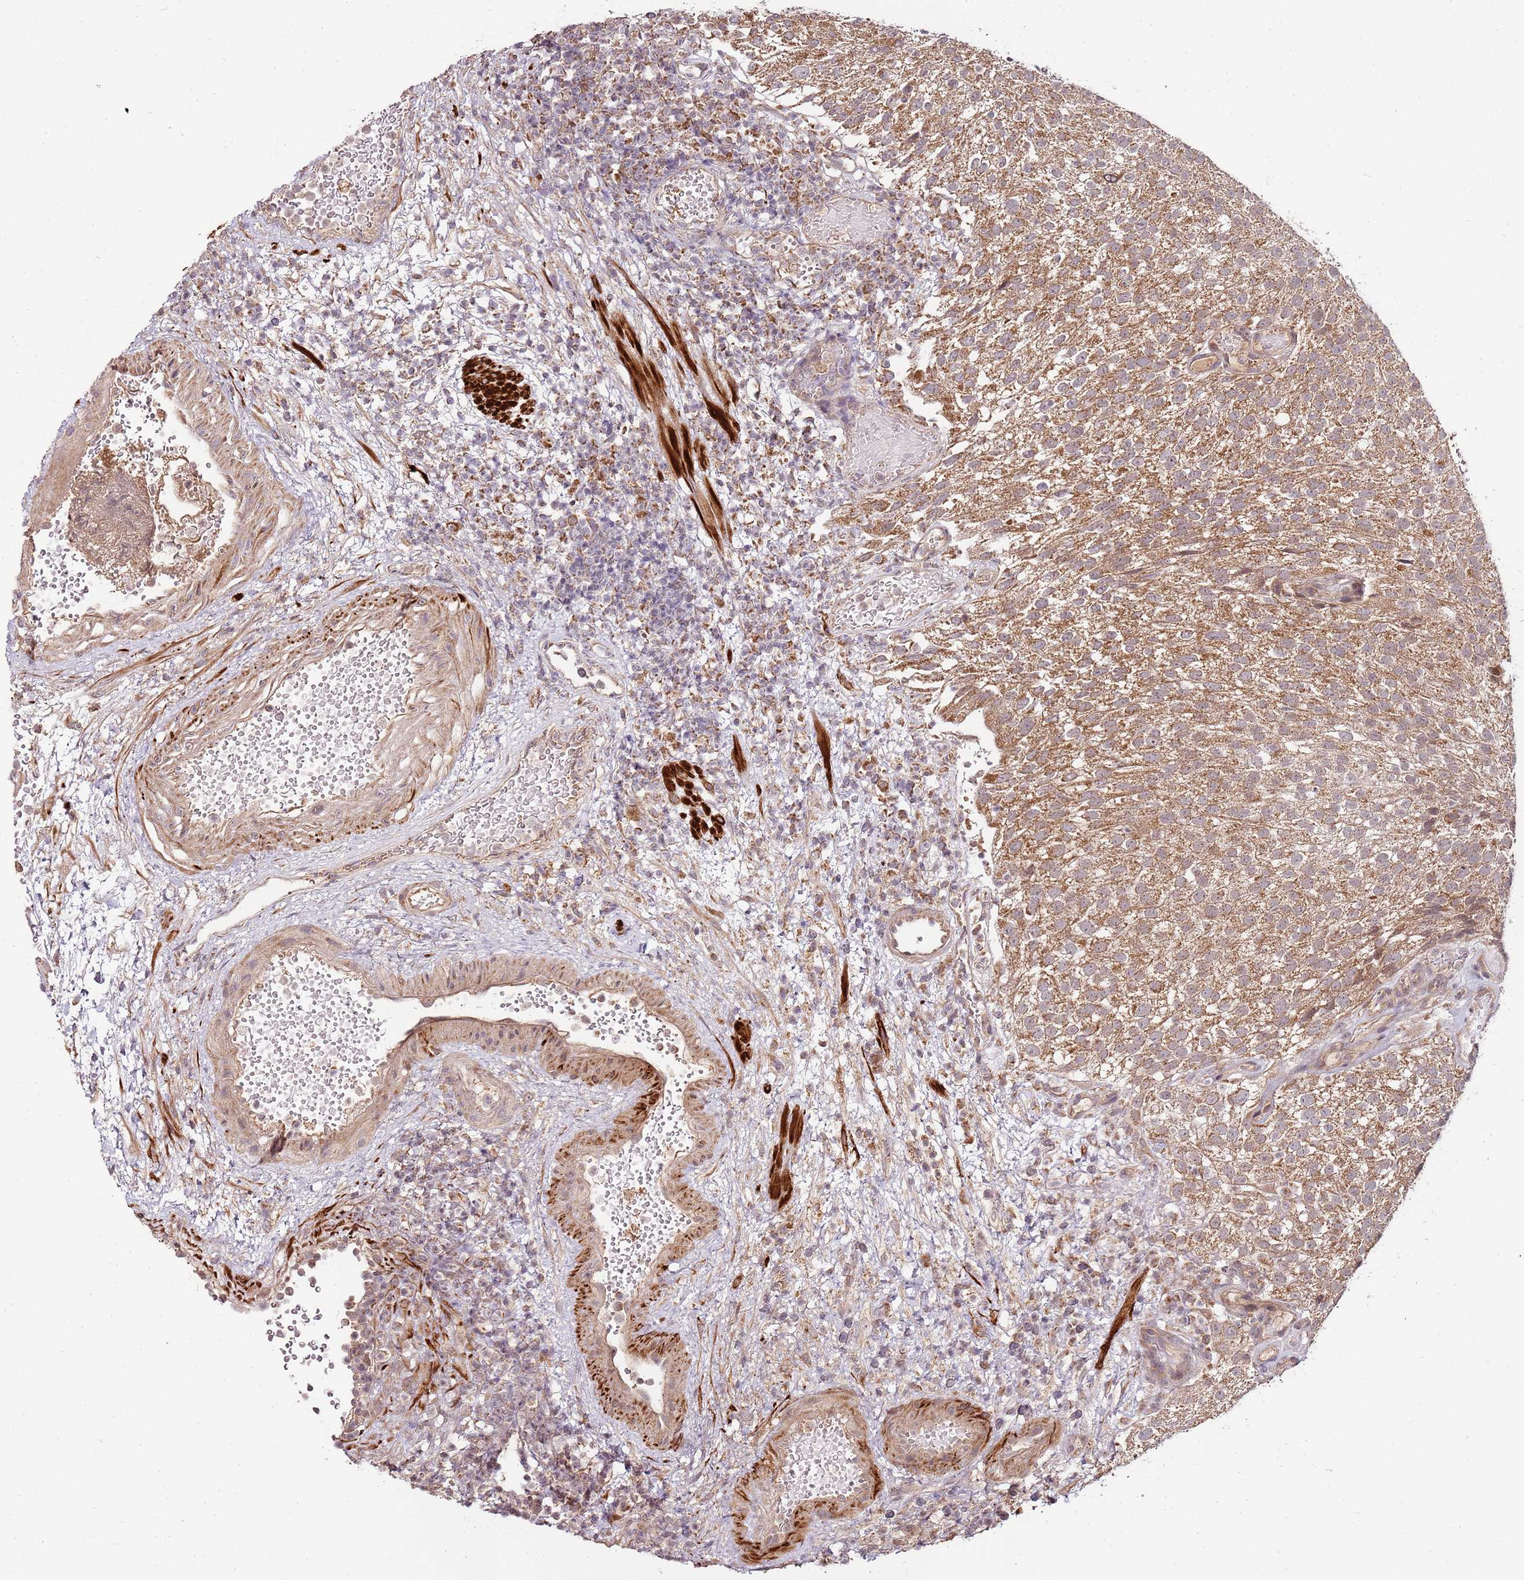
{"staining": {"intensity": "moderate", "quantity": ">75%", "location": "cytoplasmic/membranous"}, "tissue": "urothelial cancer", "cell_type": "Tumor cells", "image_type": "cancer", "snomed": [{"axis": "morphology", "description": "Urothelial carcinoma, Low grade"}, {"axis": "topography", "description": "Urinary bladder"}], "caption": "This is an image of IHC staining of low-grade urothelial carcinoma, which shows moderate expression in the cytoplasmic/membranous of tumor cells.", "gene": "LIN37", "patient": {"sex": "male", "age": 78}}